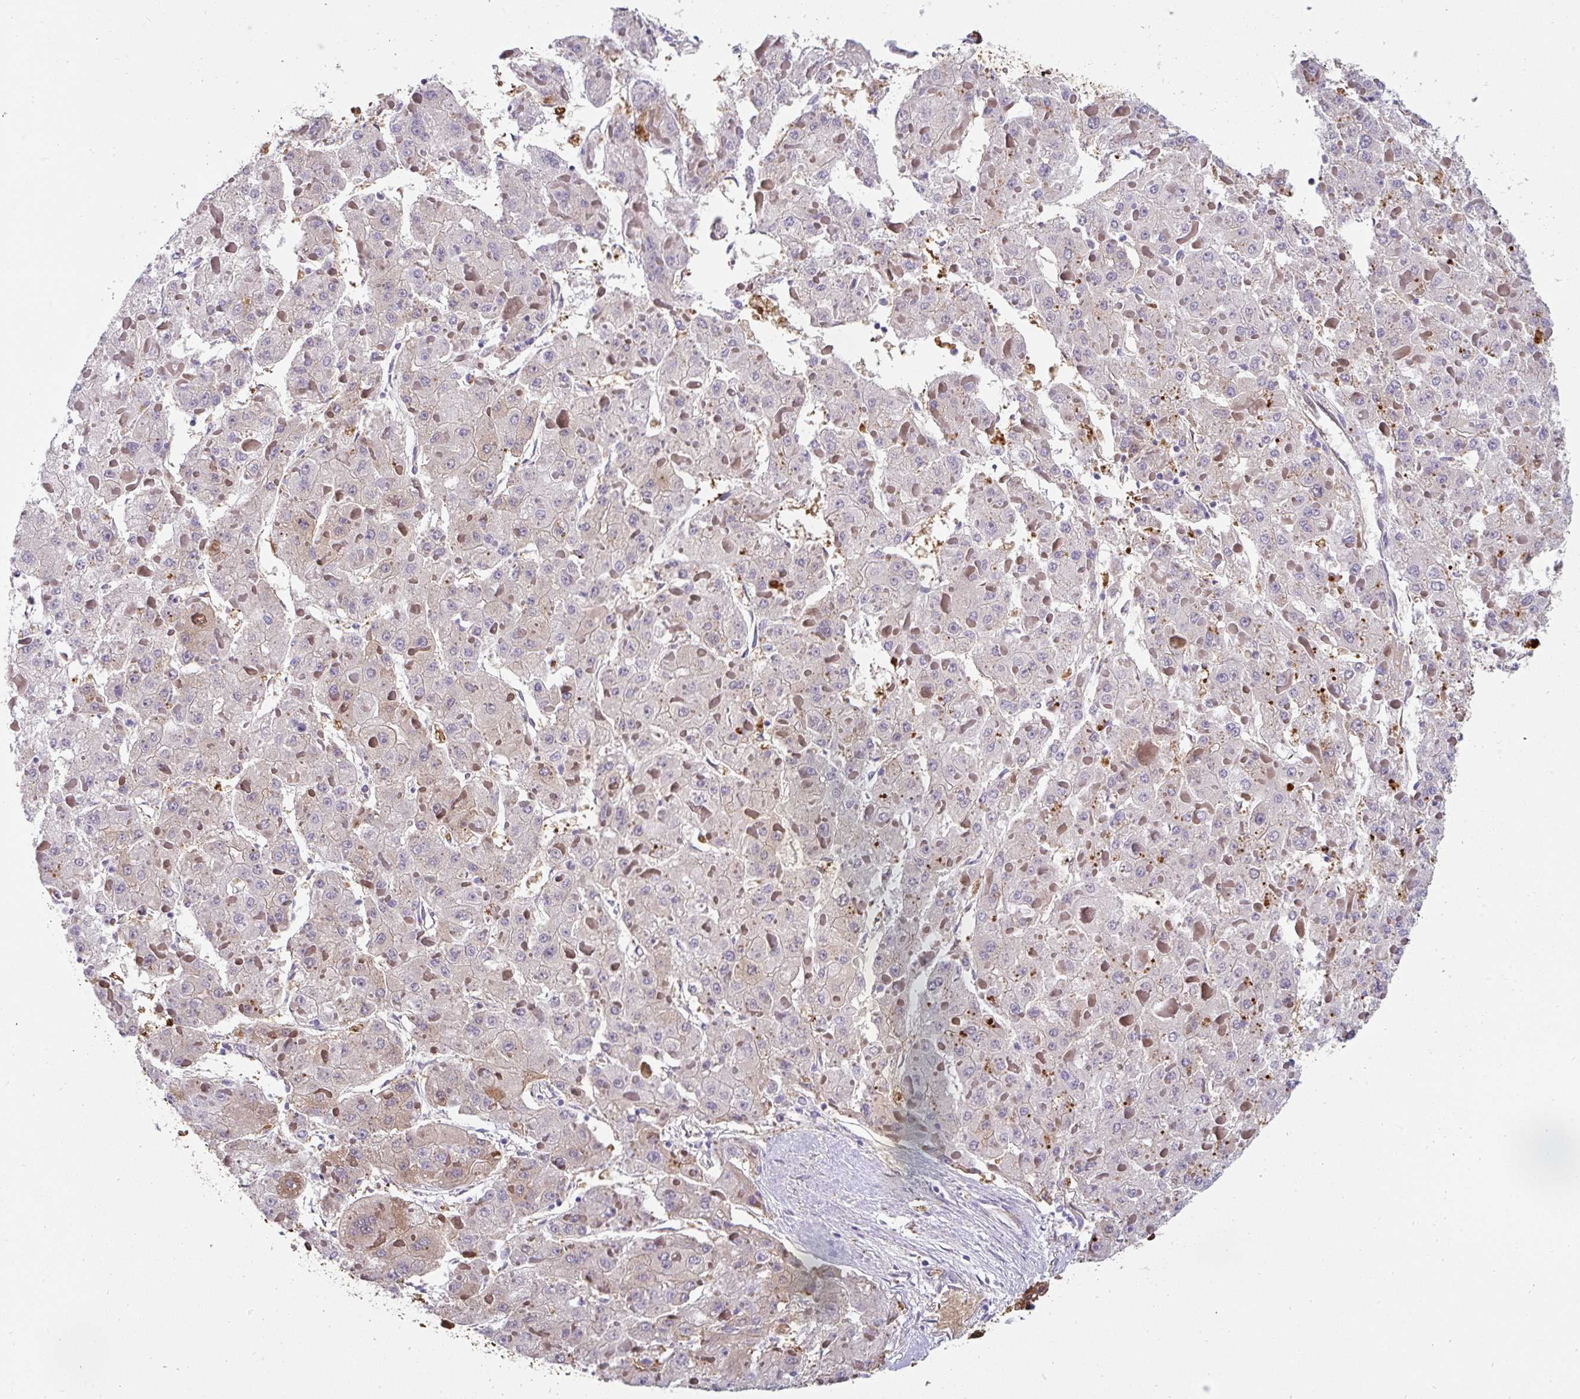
{"staining": {"intensity": "negative", "quantity": "none", "location": "none"}, "tissue": "liver cancer", "cell_type": "Tumor cells", "image_type": "cancer", "snomed": [{"axis": "morphology", "description": "Carcinoma, Hepatocellular, NOS"}, {"axis": "topography", "description": "Liver"}], "caption": "High power microscopy histopathology image of an immunohistochemistry (IHC) micrograph of hepatocellular carcinoma (liver), revealing no significant expression in tumor cells. Brightfield microscopy of IHC stained with DAB (3,3'-diaminobenzidine) (brown) and hematoxylin (blue), captured at high magnification.", "gene": "ST13", "patient": {"sex": "female", "age": 73}}